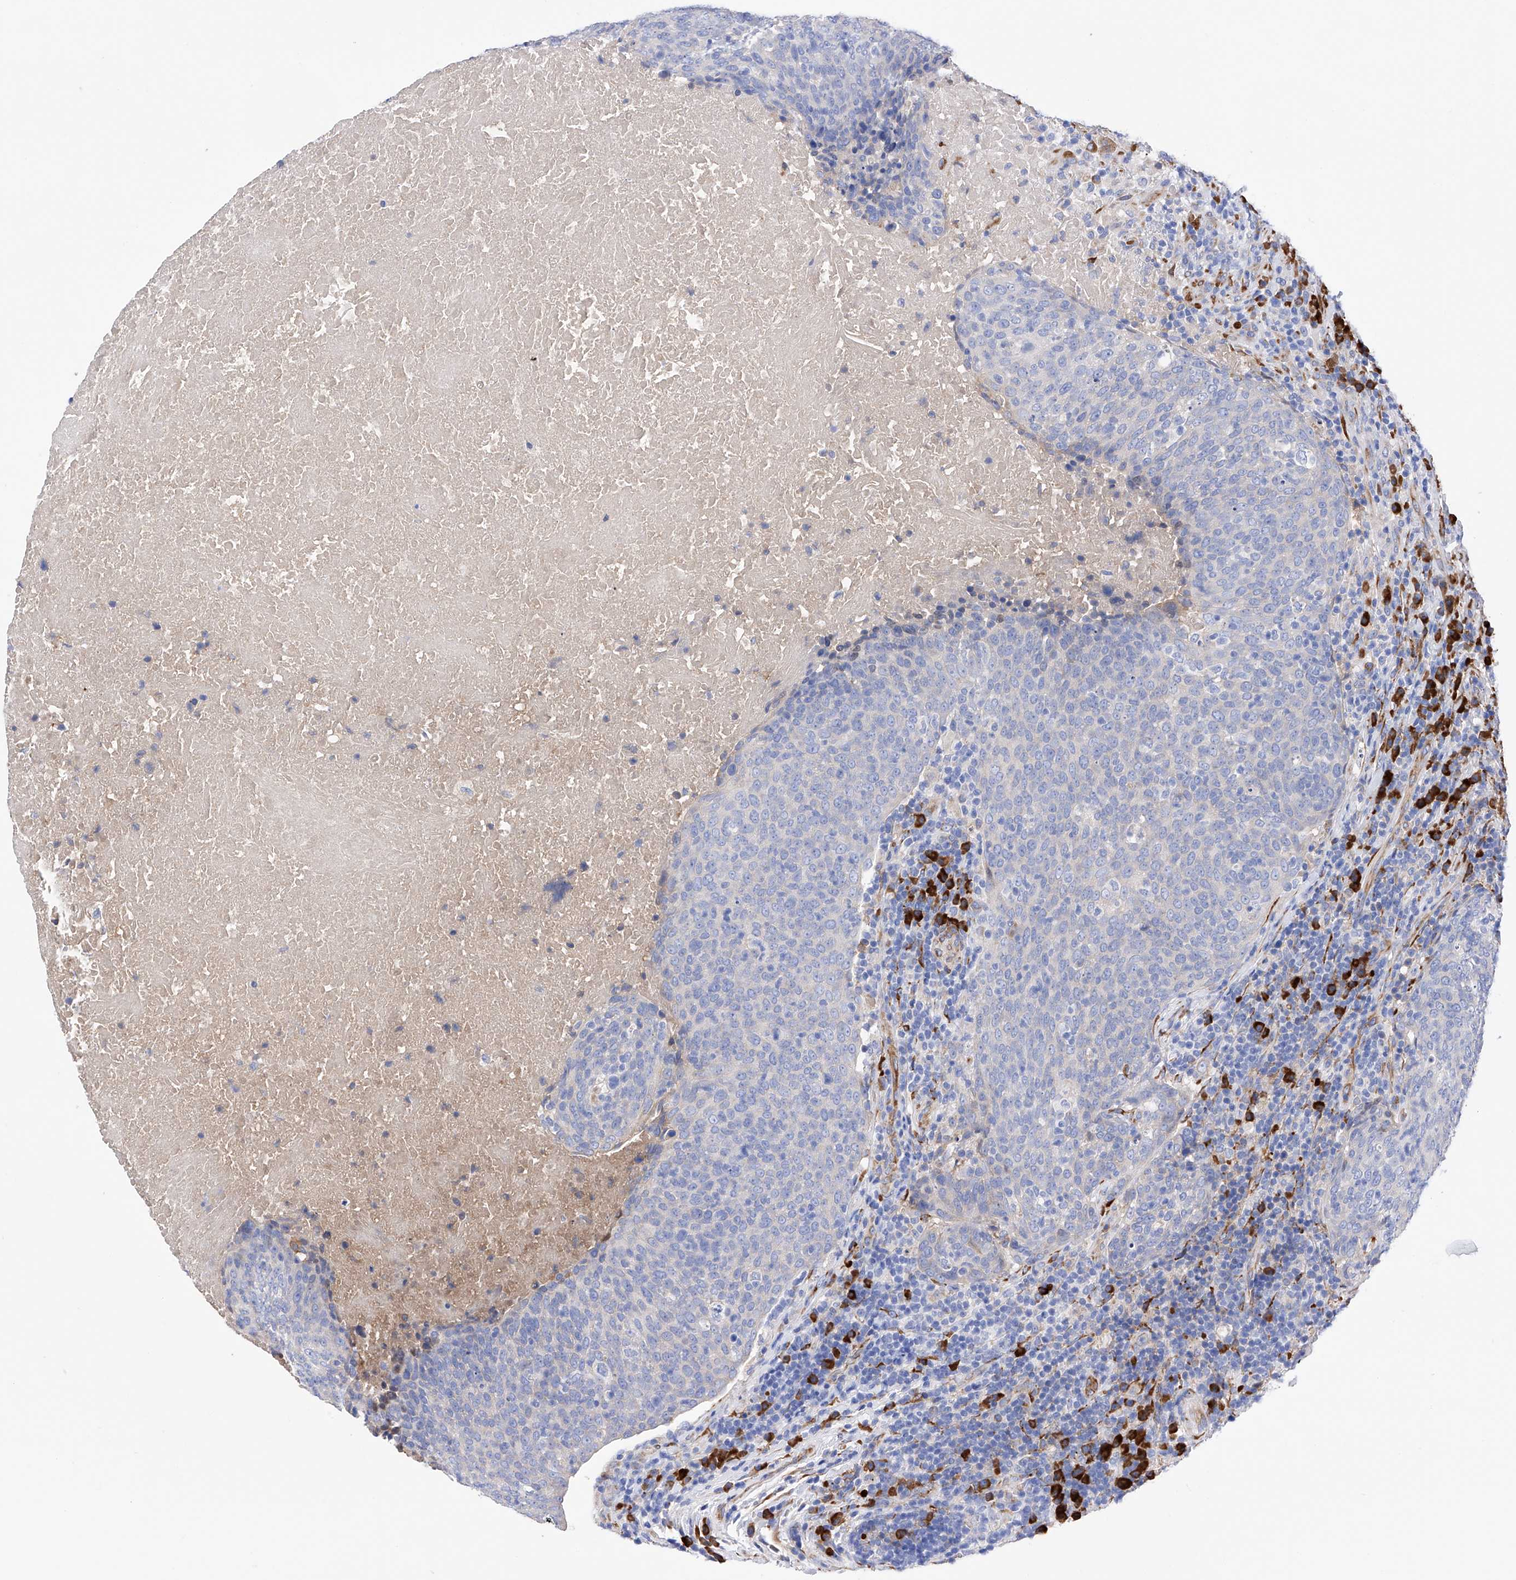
{"staining": {"intensity": "negative", "quantity": "none", "location": "none"}, "tissue": "head and neck cancer", "cell_type": "Tumor cells", "image_type": "cancer", "snomed": [{"axis": "morphology", "description": "Squamous cell carcinoma, NOS"}, {"axis": "morphology", "description": "Squamous cell carcinoma, metastatic, NOS"}, {"axis": "topography", "description": "Lymph node"}, {"axis": "topography", "description": "Head-Neck"}], "caption": "Immunohistochemistry histopathology image of head and neck cancer stained for a protein (brown), which shows no expression in tumor cells.", "gene": "PDIA5", "patient": {"sex": "male", "age": 62}}